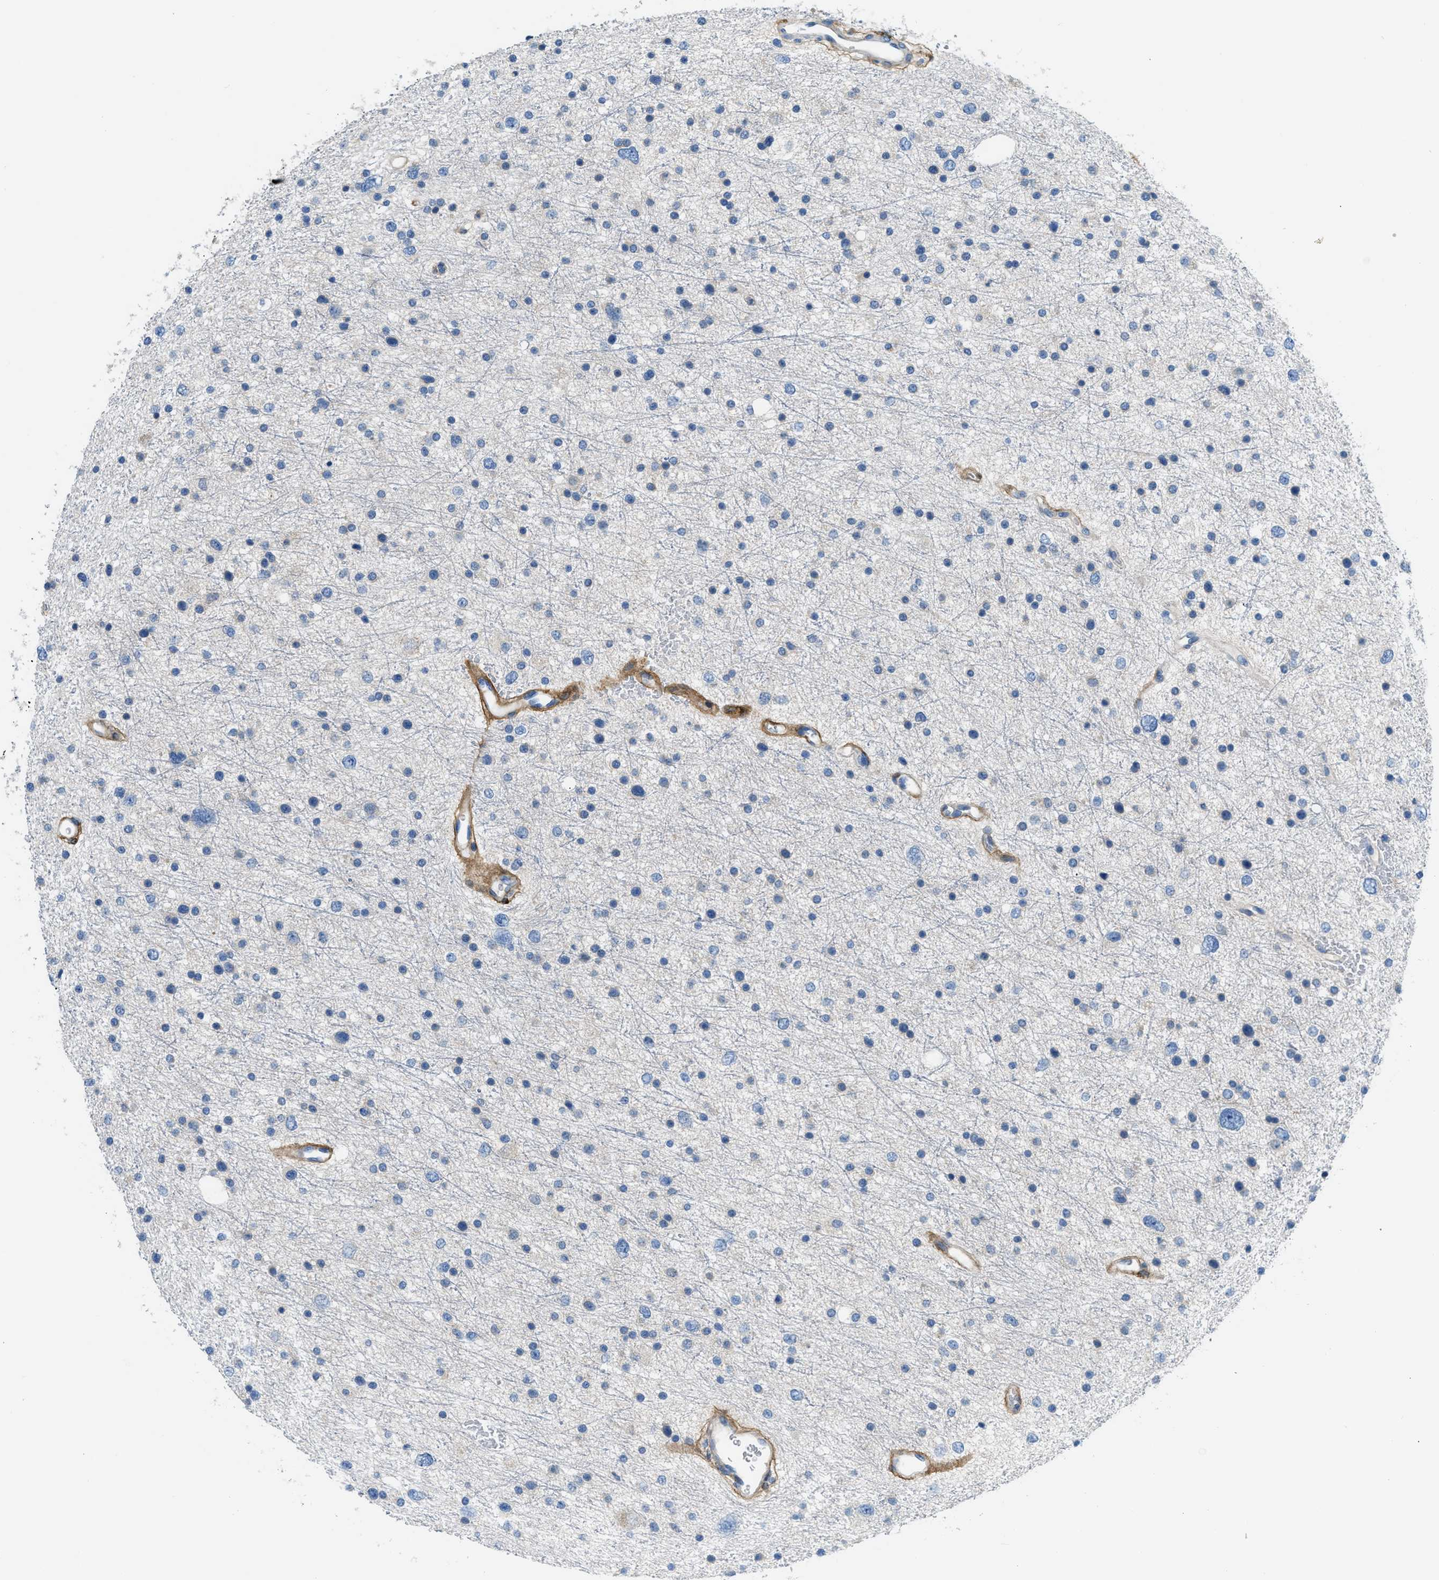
{"staining": {"intensity": "negative", "quantity": "none", "location": "none"}, "tissue": "glioma", "cell_type": "Tumor cells", "image_type": "cancer", "snomed": [{"axis": "morphology", "description": "Glioma, malignant, Low grade"}, {"axis": "topography", "description": "Brain"}], "caption": "Human malignant glioma (low-grade) stained for a protein using immunohistochemistry (IHC) shows no positivity in tumor cells.", "gene": "COL15A1", "patient": {"sex": "female", "age": 37}}